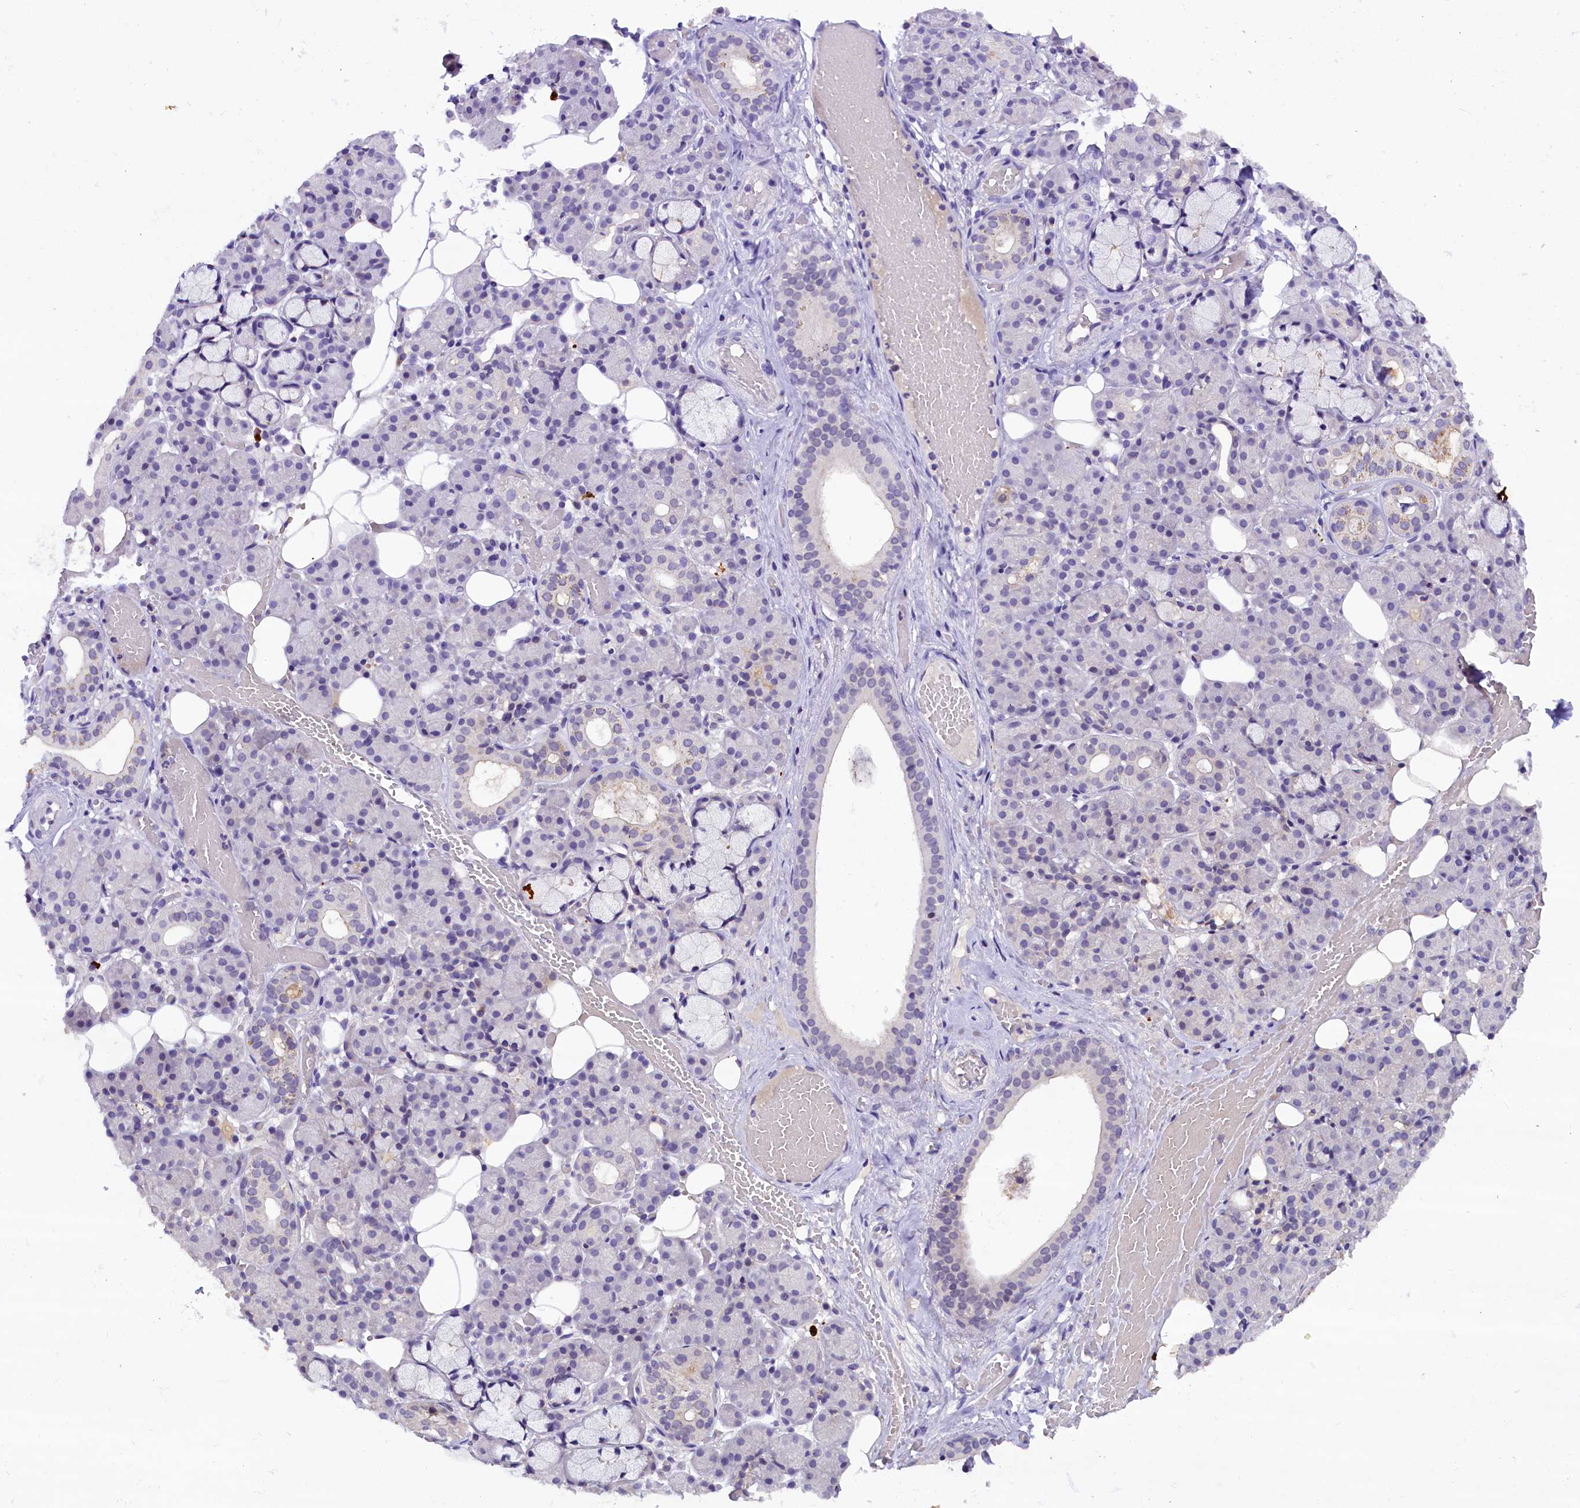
{"staining": {"intensity": "negative", "quantity": "none", "location": "none"}, "tissue": "salivary gland", "cell_type": "Glandular cells", "image_type": "normal", "snomed": [{"axis": "morphology", "description": "Normal tissue, NOS"}, {"axis": "topography", "description": "Salivary gland"}], "caption": "High magnification brightfield microscopy of unremarkable salivary gland stained with DAB (3,3'-diaminobenzidine) (brown) and counterstained with hematoxylin (blue): glandular cells show no significant expression. (Brightfield microscopy of DAB immunohistochemistry at high magnification).", "gene": "IQCN", "patient": {"sex": "male", "age": 63}}